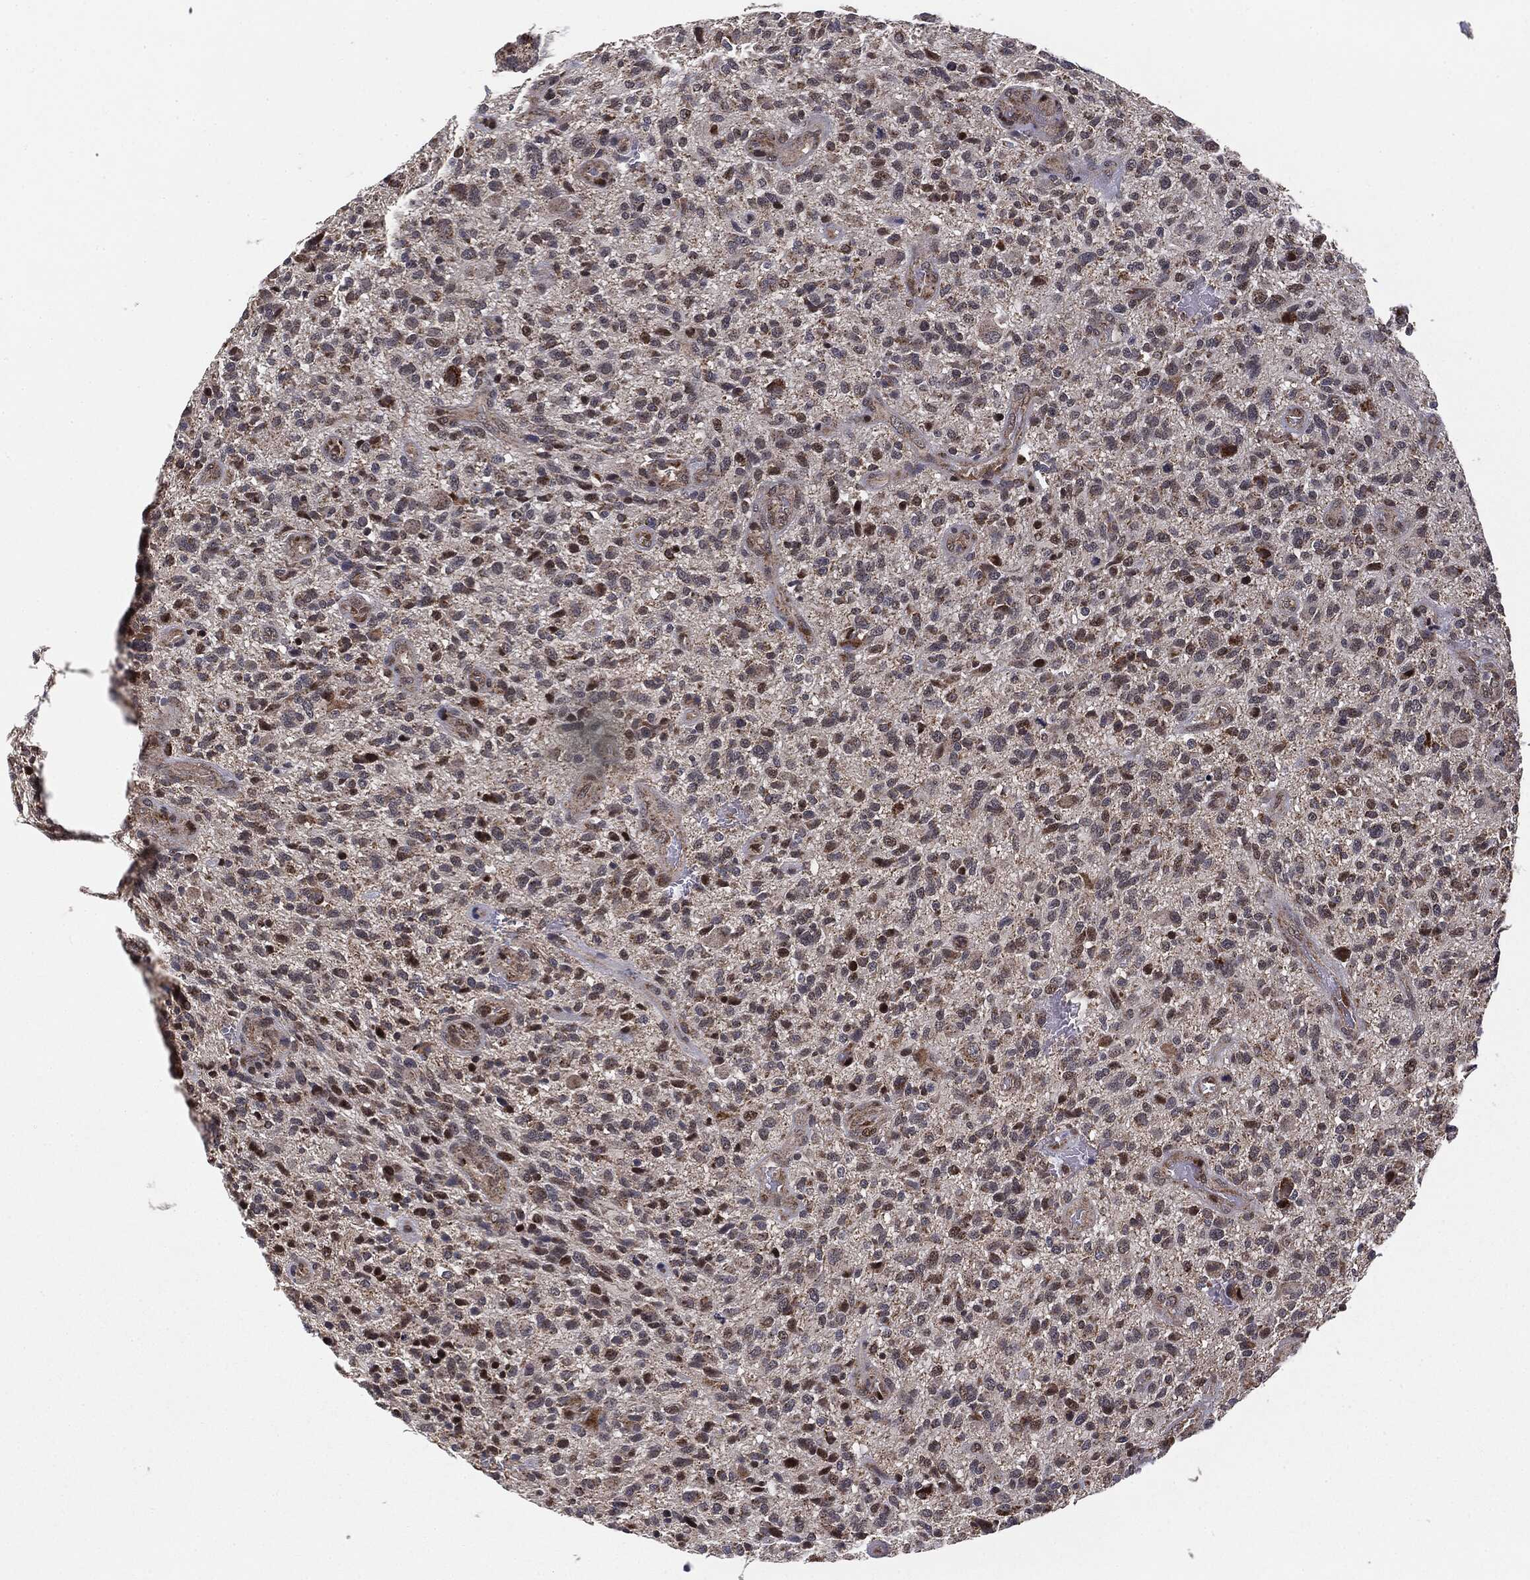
{"staining": {"intensity": "moderate", "quantity": "25%-75%", "location": "cytoplasmic/membranous,nuclear"}, "tissue": "glioma", "cell_type": "Tumor cells", "image_type": "cancer", "snomed": [{"axis": "morphology", "description": "Glioma, malignant, High grade"}, {"axis": "topography", "description": "Brain"}], "caption": "Tumor cells show medium levels of moderate cytoplasmic/membranous and nuclear expression in approximately 25%-75% of cells in human malignant high-grade glioma. The staining was performed using DAB to visualize the protein expression in brown, while the nuclei were stained in blue with hematoxylin (Magnification: 20x).", "gene": "MTOR", "patient": {"sex": "male", "age": 47}}